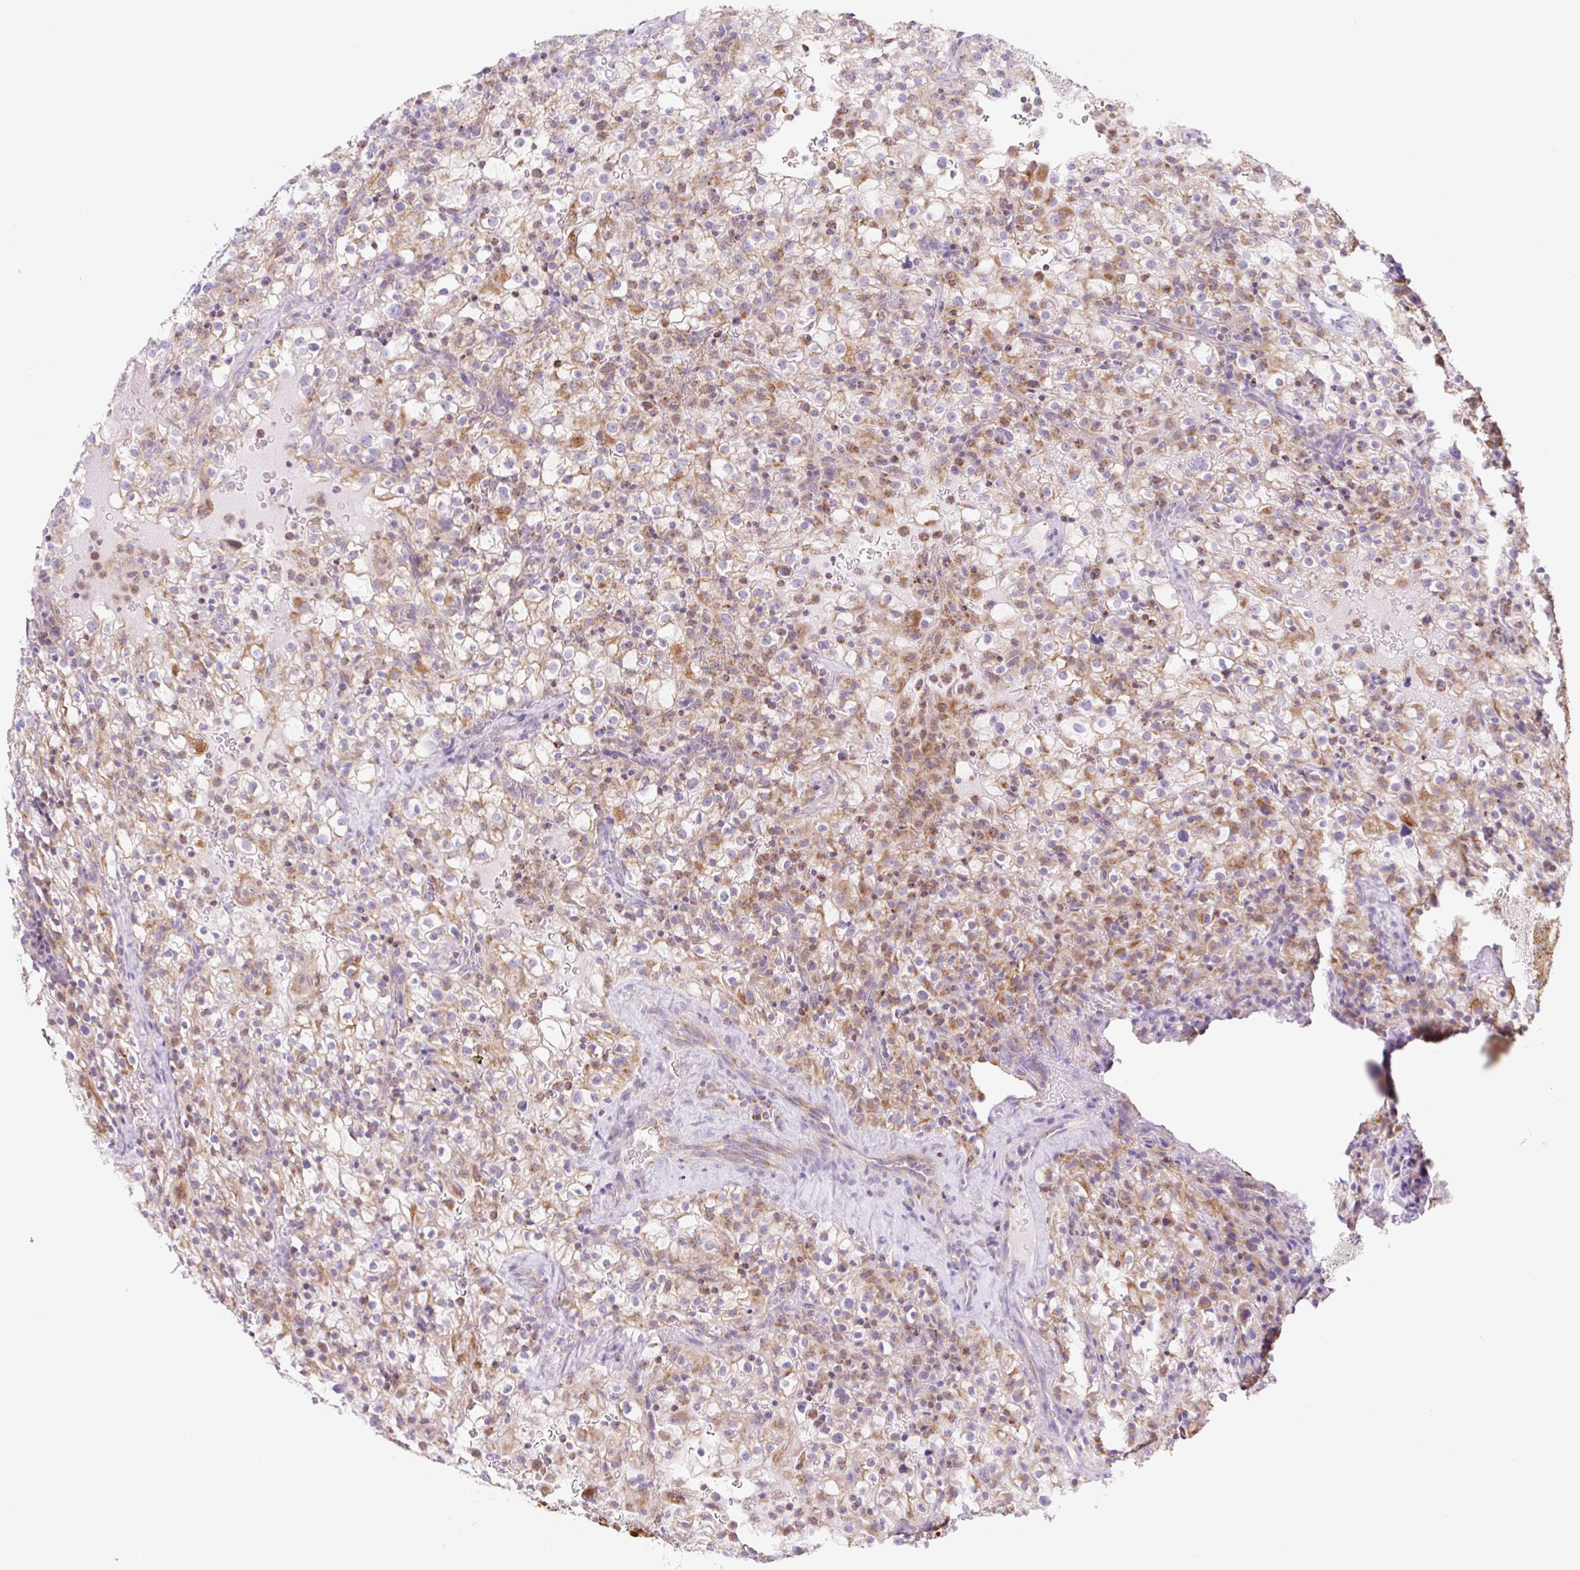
{"staining": {"intensity": "moderate", "quantity": ">75%", "location": "cytoplasmic/membranous"}, "tissue": "renal cancer", "cell_type": "Tumor cells", "image_type": "cancer", "snomed": [{"axis": "morphology", "description": "Adenocarcinoma, NOS"}, {"axis": "topography", "description": "Kidney"}], "caption": "Protein expression analysis of renal cancer (adenocarcinoma) shows moderate cytoplasmic/membranous staining in about >75% of tumor cells.", "gene": "FOCAD", "patient": {"sex": "female", "age": 74}}